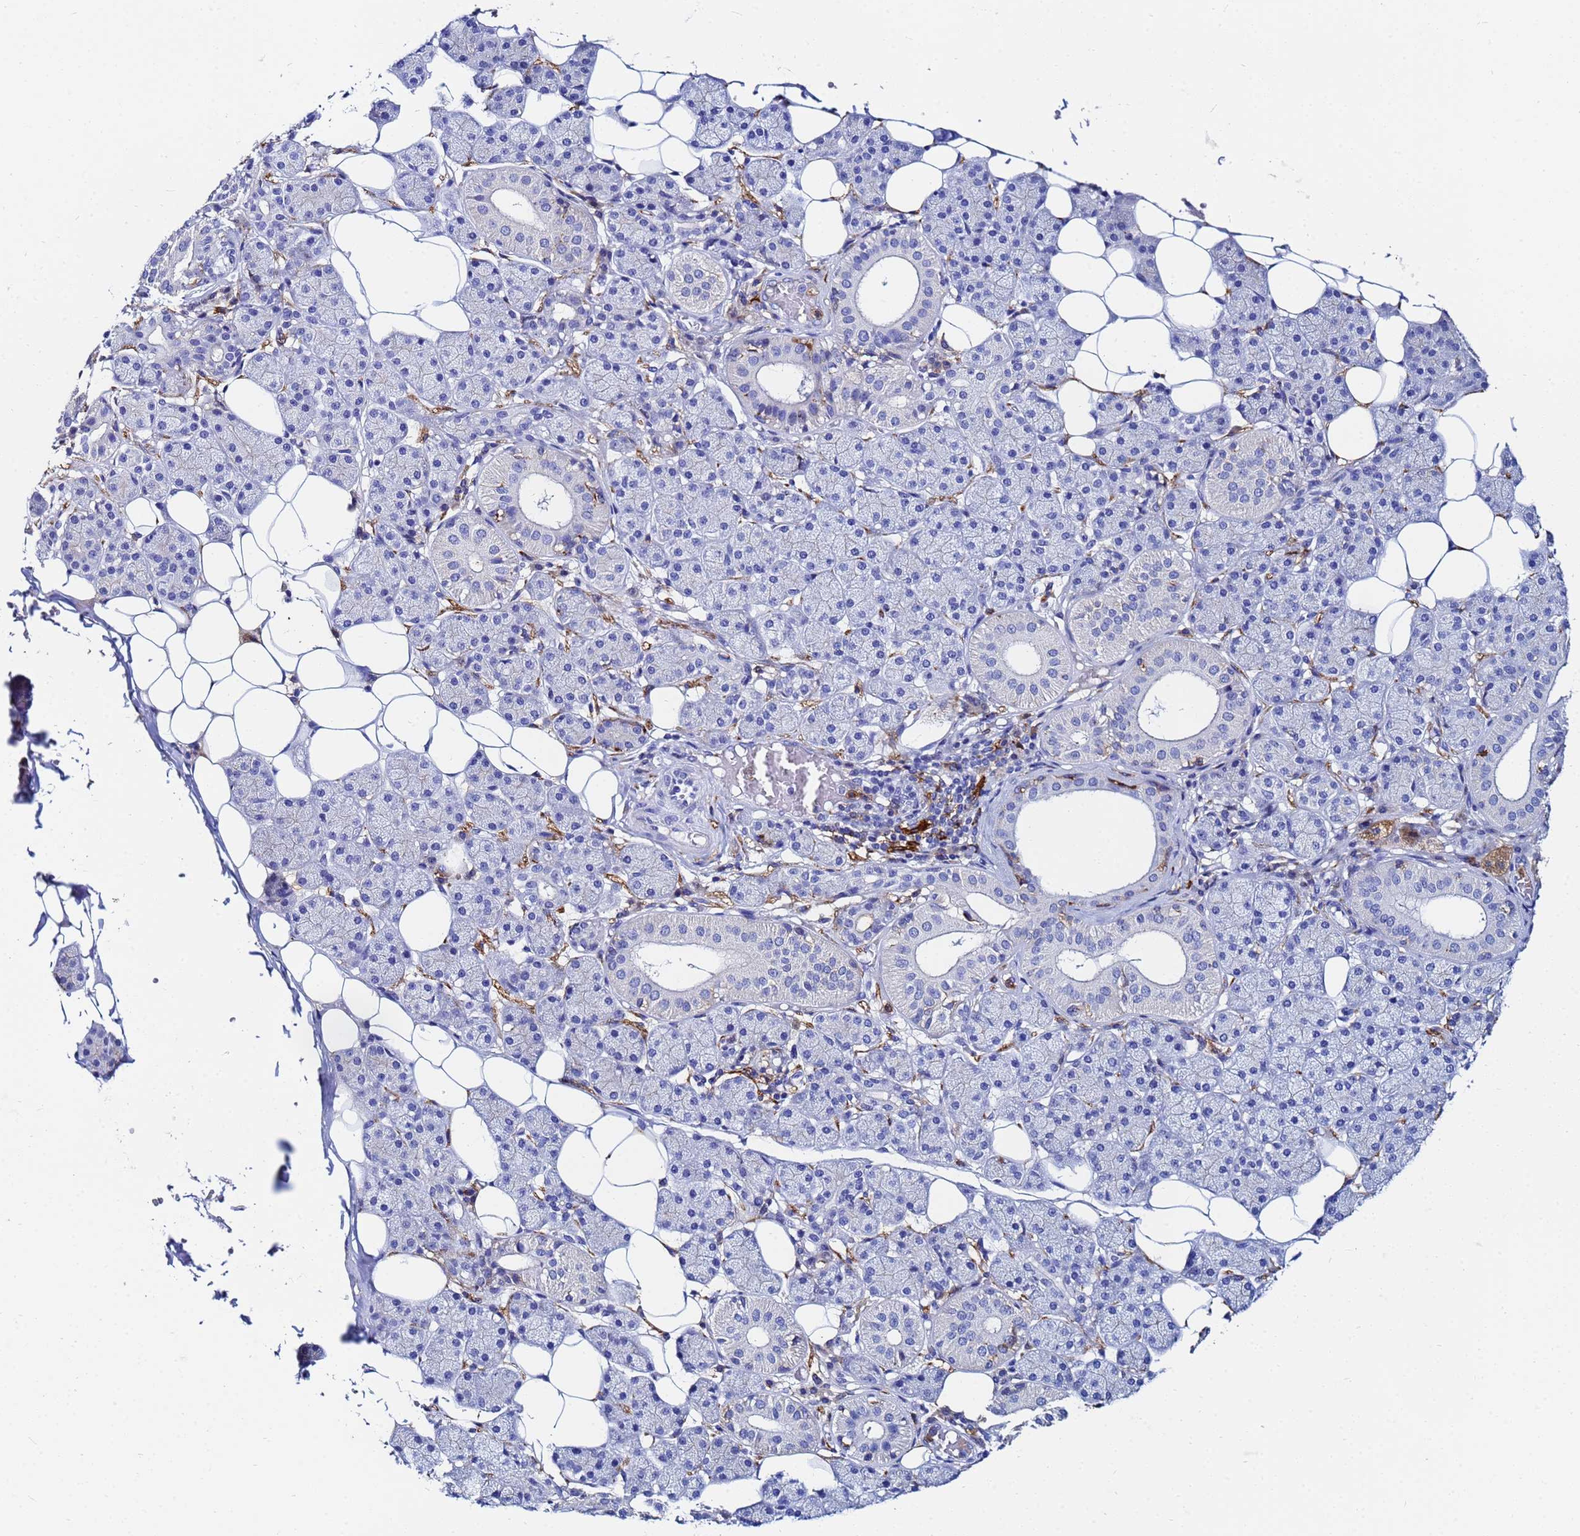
{"staining": {"intensity": "negative", "quantity": "none", "location": "none"}, "tissue": "salivary gland", "cell_type": "Glandular cells", "image_type": "normal", "snomed": [{"axis": "morphology", "description": "Normal tissue, NOS"}, {"axis": "topography", "description": "Salivary gland"}], "caption": "Immunohistochemical staining of benign human salivary gland demonstrates no significant positivity in glandular cells.", "gene": "BASP1", "patient": {"sex": "female", "age": 33}}